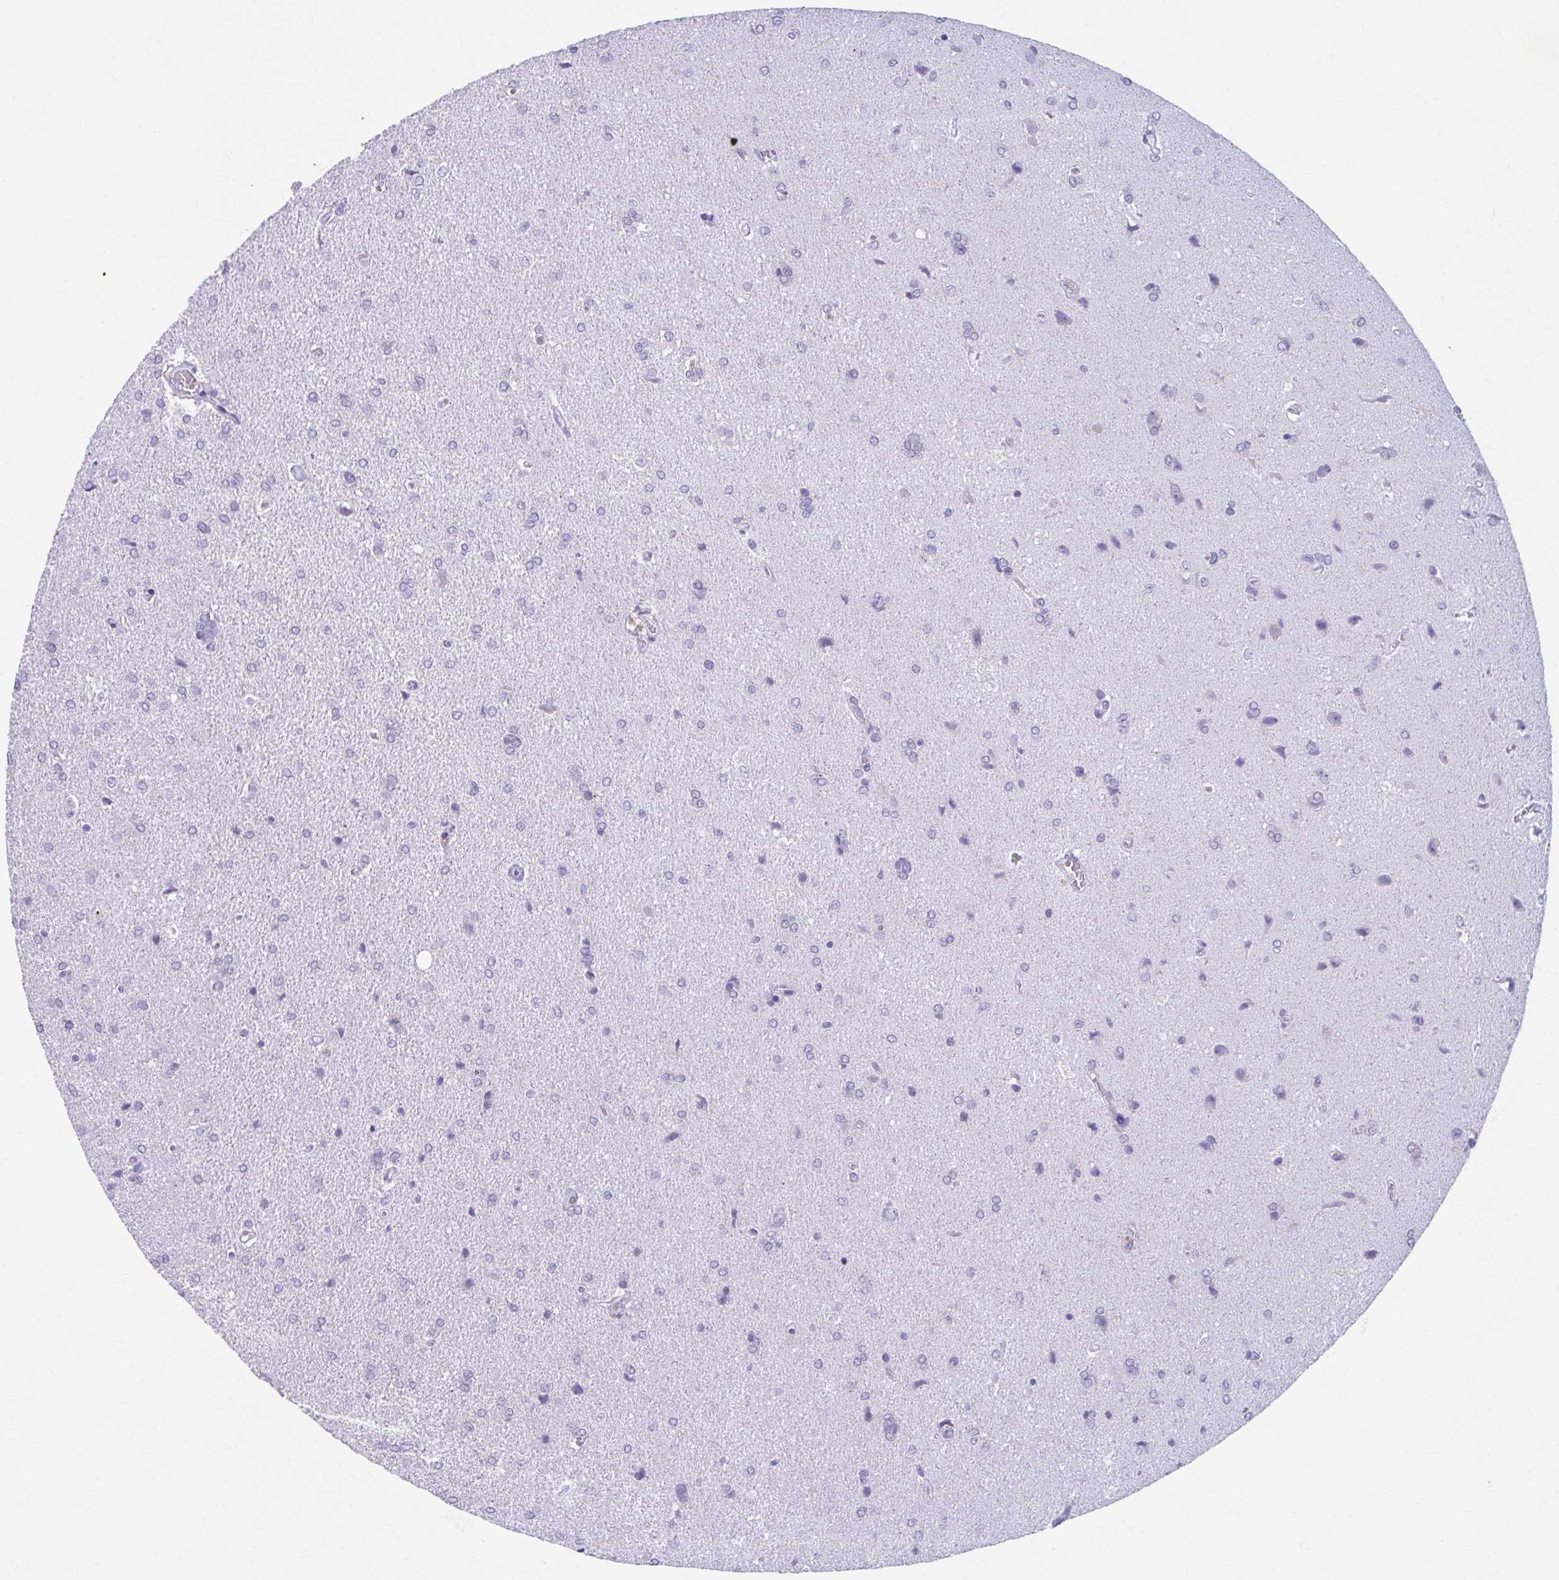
{"staining": {"intensity": "negative", "quantity": "none", "location": "none"}, "tissue": "glioma", "cell_type": "Tumor cells", "image_type": "cancer", "snomed": [{"axis": "morphology", "description": "Glioma, malignant, High grade"}, {"axis": "topography", "description": "Brain"}], "caption": "Immunohistochemistry photomicrograph of human malignant glioma (high-grade) stained for a protein (brown), which reveals no positivity in tumor cells.", "gene": "KCNE2", "patient": {"sex": "male", "age": 68}}